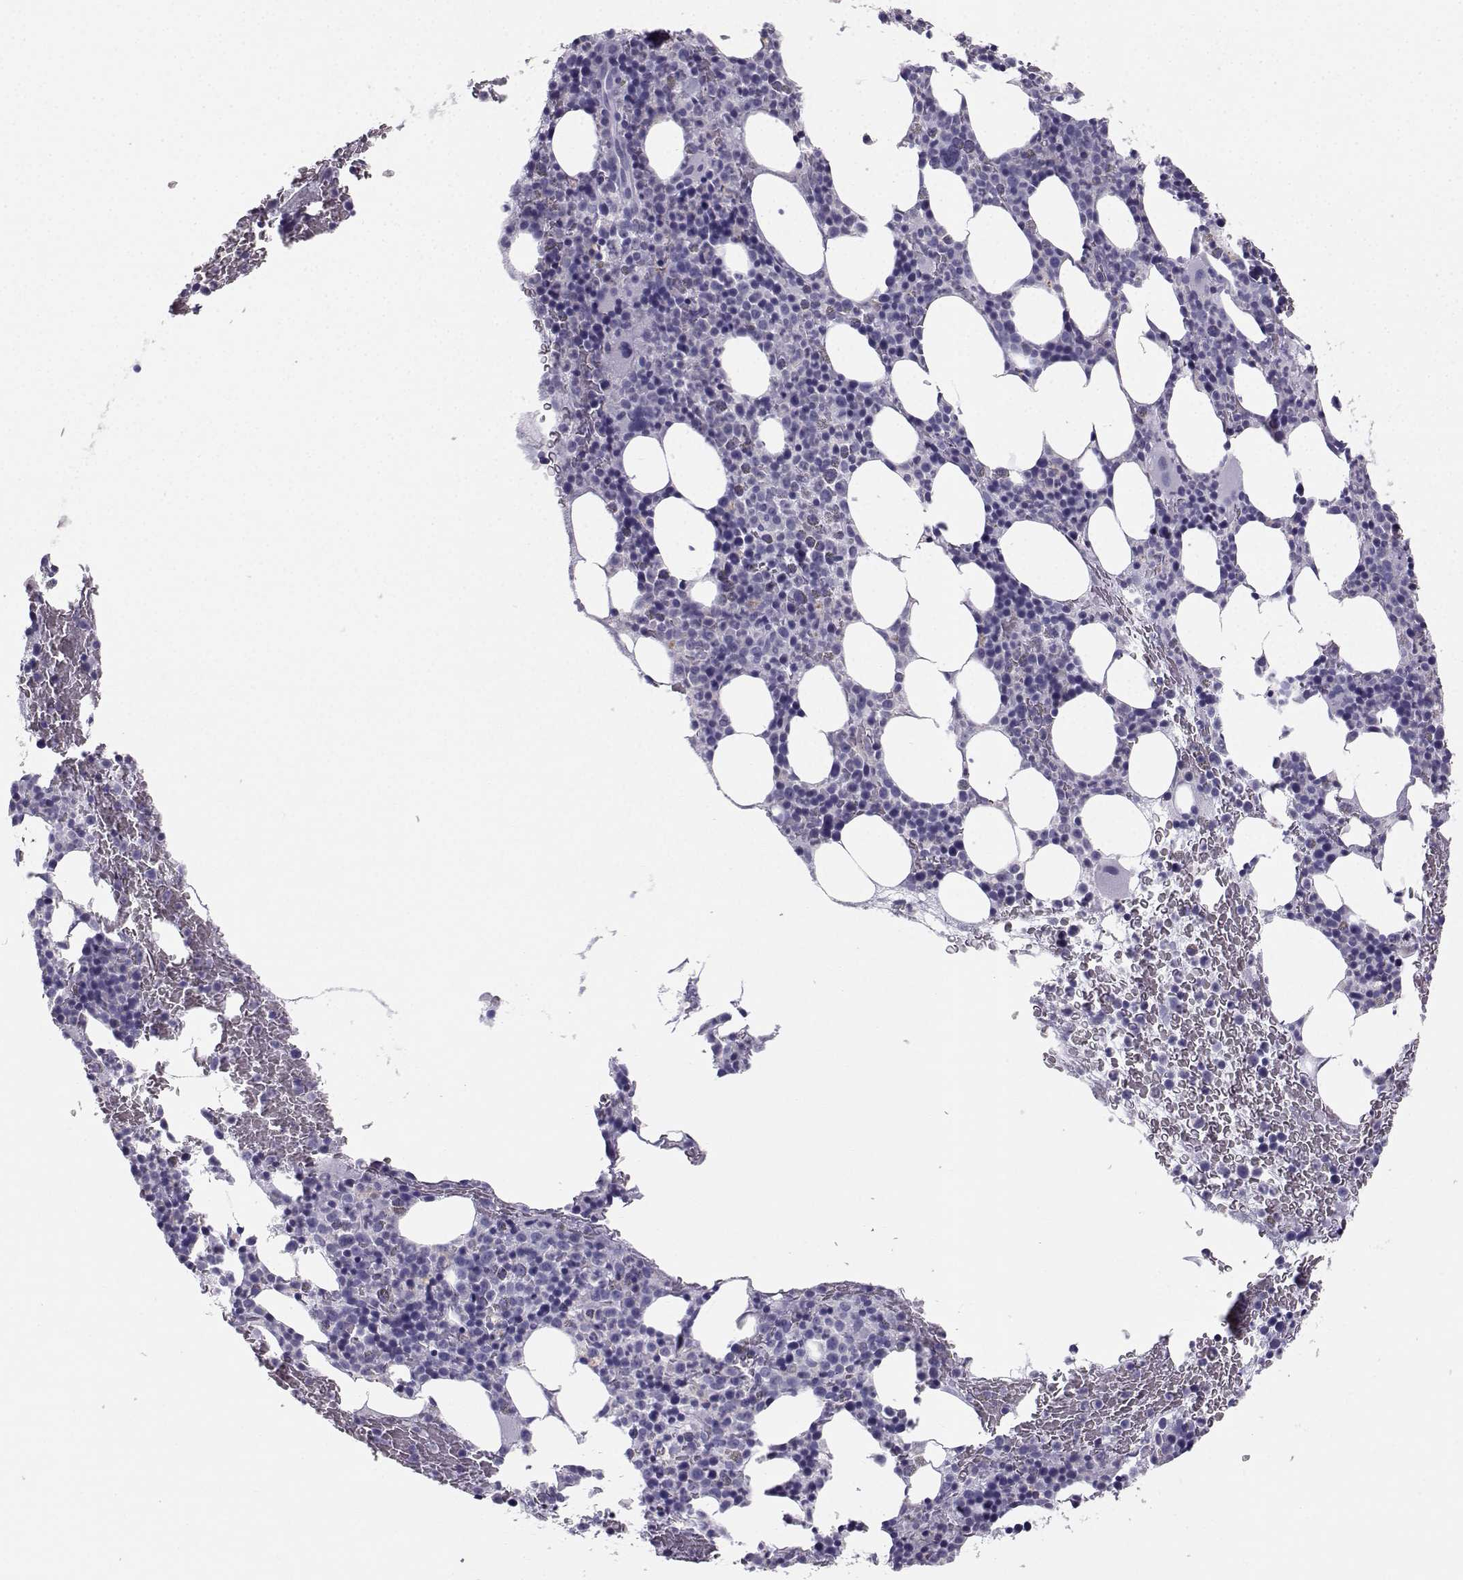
{"staining": {"intensity": "negative", "quantity": "none", "location": "none"}, "tissue": "bone marrow", "cell_type": "Hematopoietic cells", "image_type": "normal", "snomed": [{"axis": "morphology", "description": "Normal tissue, NOS"}, {"axis": "topography", "description": "Bone marrow"}], "caption": "Immunohistochemical staining of unremarkable human bone marrow displays no significant positivity in hematopoietic cells. (Brightfield microscopy of DAB immunohistochemistry (IHC) at high magnification).", "gene": "IQCD", "patient": {"sex": "male", "age": 72}}